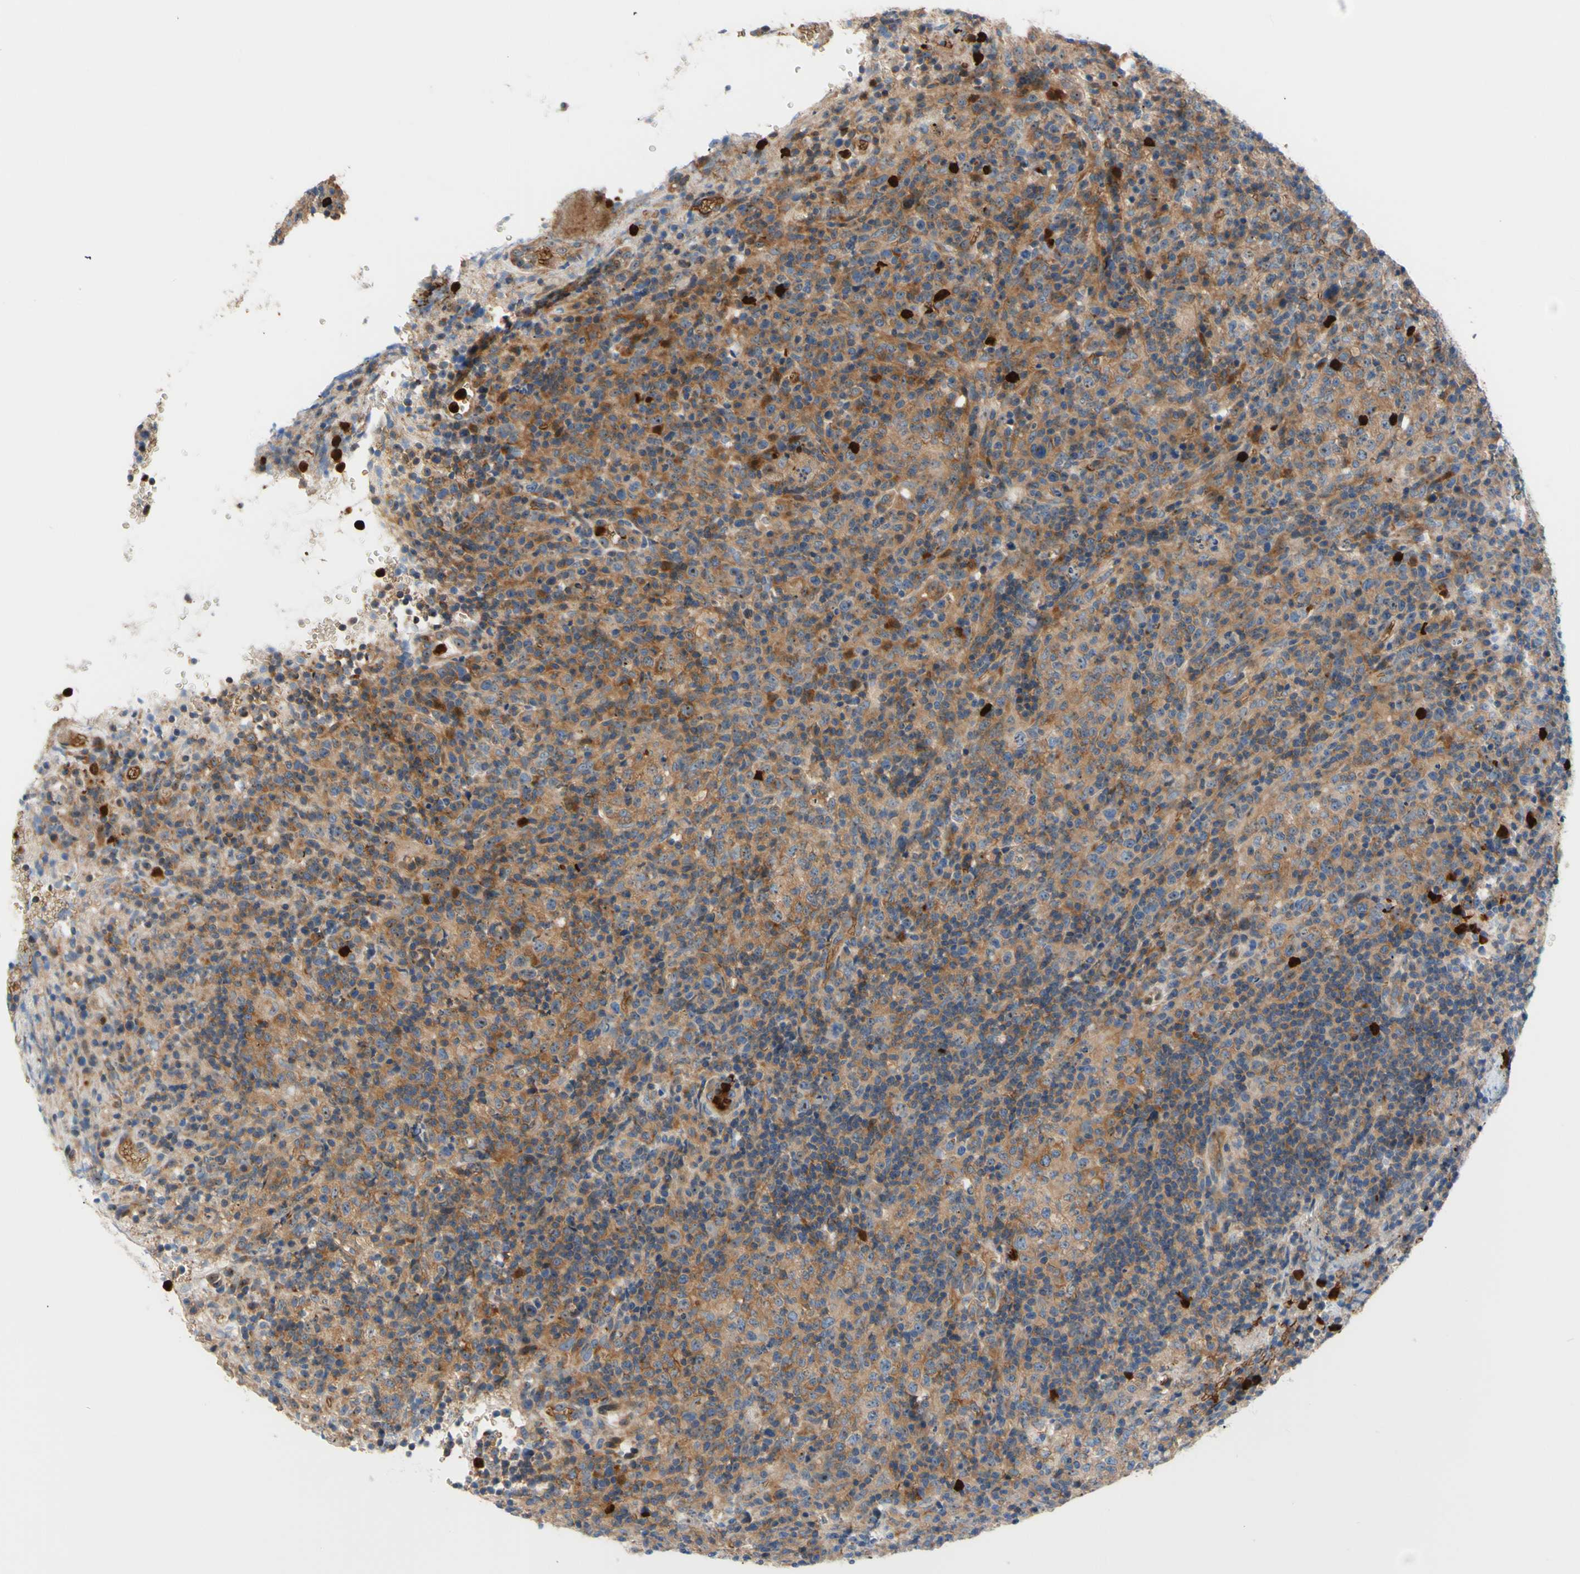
{"staining": {"intensity": "moderate", "quantity": ">75%", "location": "cytoplasmic/membranous"}, "tissue": "lymphoma", "cell_type": "Tumor cells", "image_type": "cancer", "snomed": [{"axis": "morphology", "description": "Malignant lymphoma, non-Hodgkin's type, High grade"}, {"axis": "topography", "description": "Lymph node"}], "caption": "Immunohistochemical staining of human malignant lymphoma, non-Hodgkin's type (high-grade) reveals moderate cytoplasmic/membranous protein staining in approximately >75% of tumor cells.", "gene": "USP9X", "patient": {"sex": "female", "age": 76}}